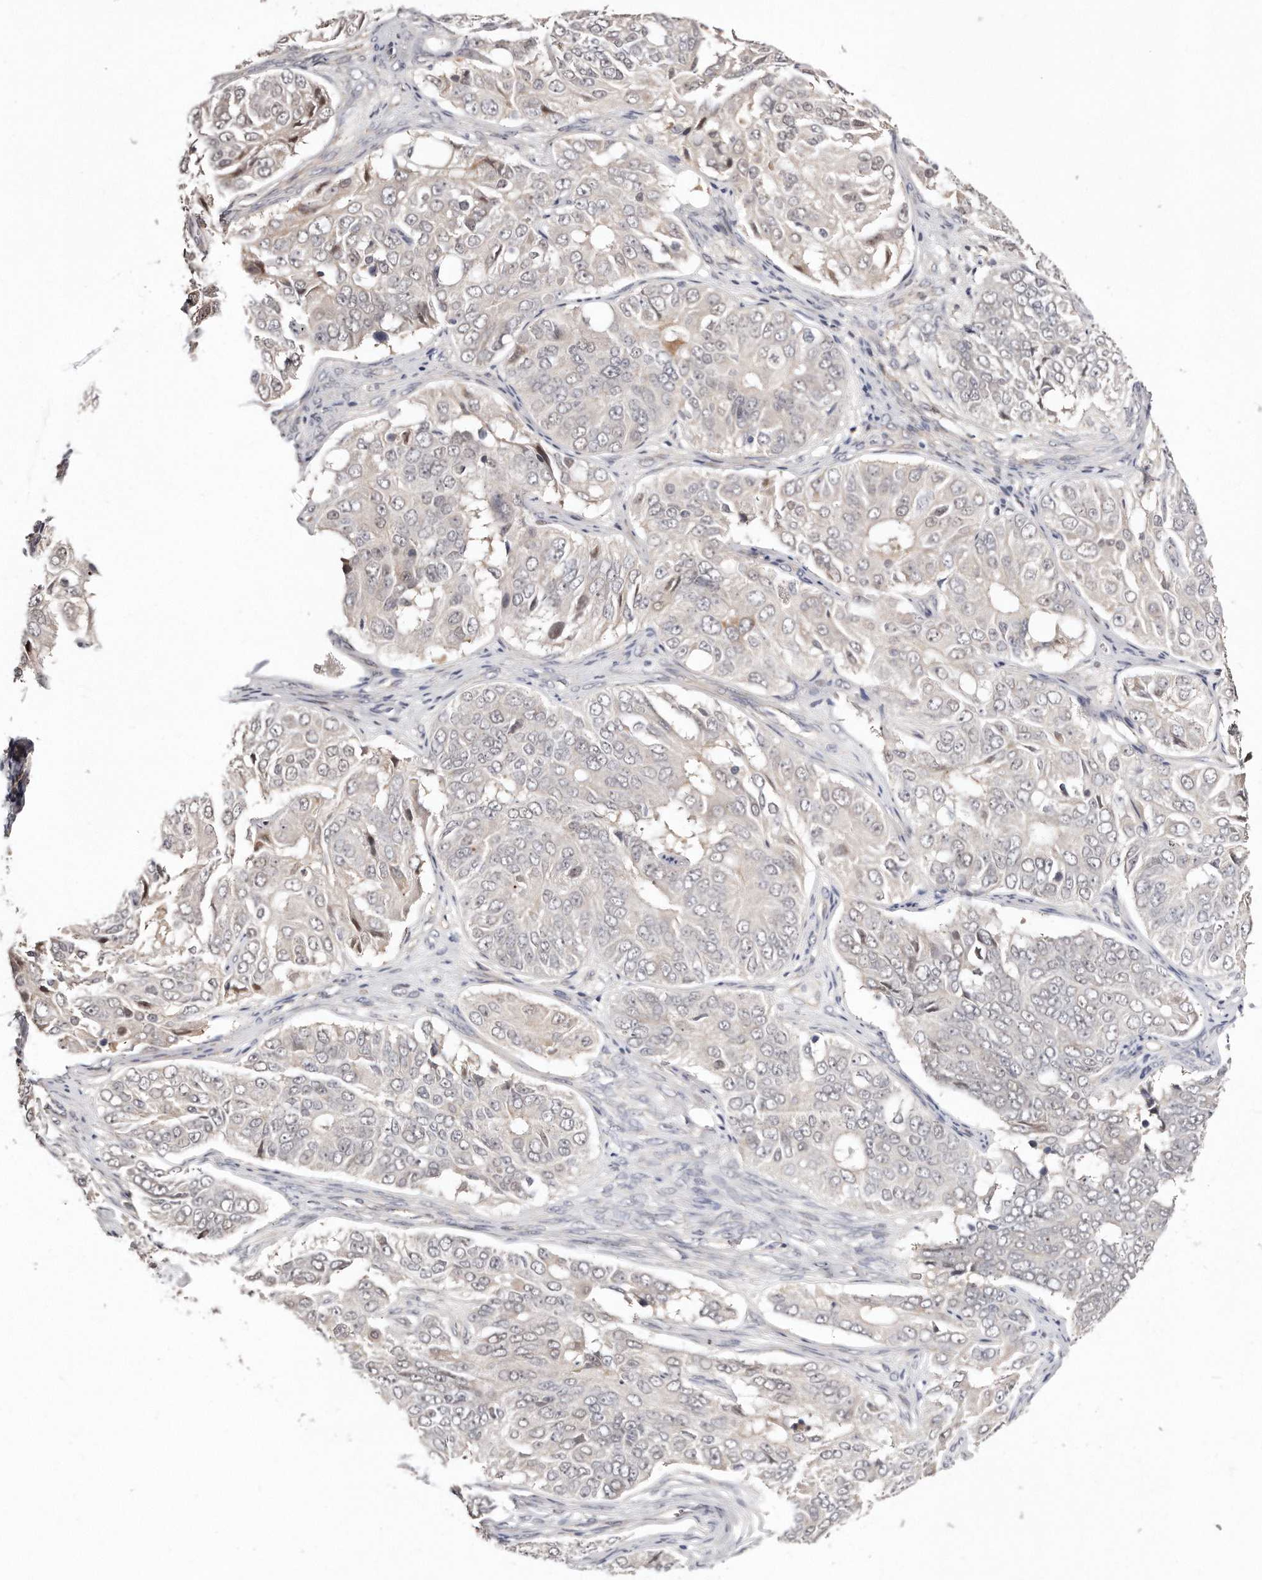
{"staining": {"intensity": "negative", "quantity": "none", "location": "none"}, "tissue": "ovarian cancer", "cell_type": "Tumor cells", "image_type": "cancer", "snomed": [{"axis": "morphology", "description": "Carcinoma, endometroid"}, {"axis": "topography", "description": "Ovary"}], "caption": "This is an immunohistochemistry micrograph of ovarian endometroid carcinoma. There is no staining in tumor cells.", "gene": "CASZ1", "patient": {"sex": "female", "age": 51}}